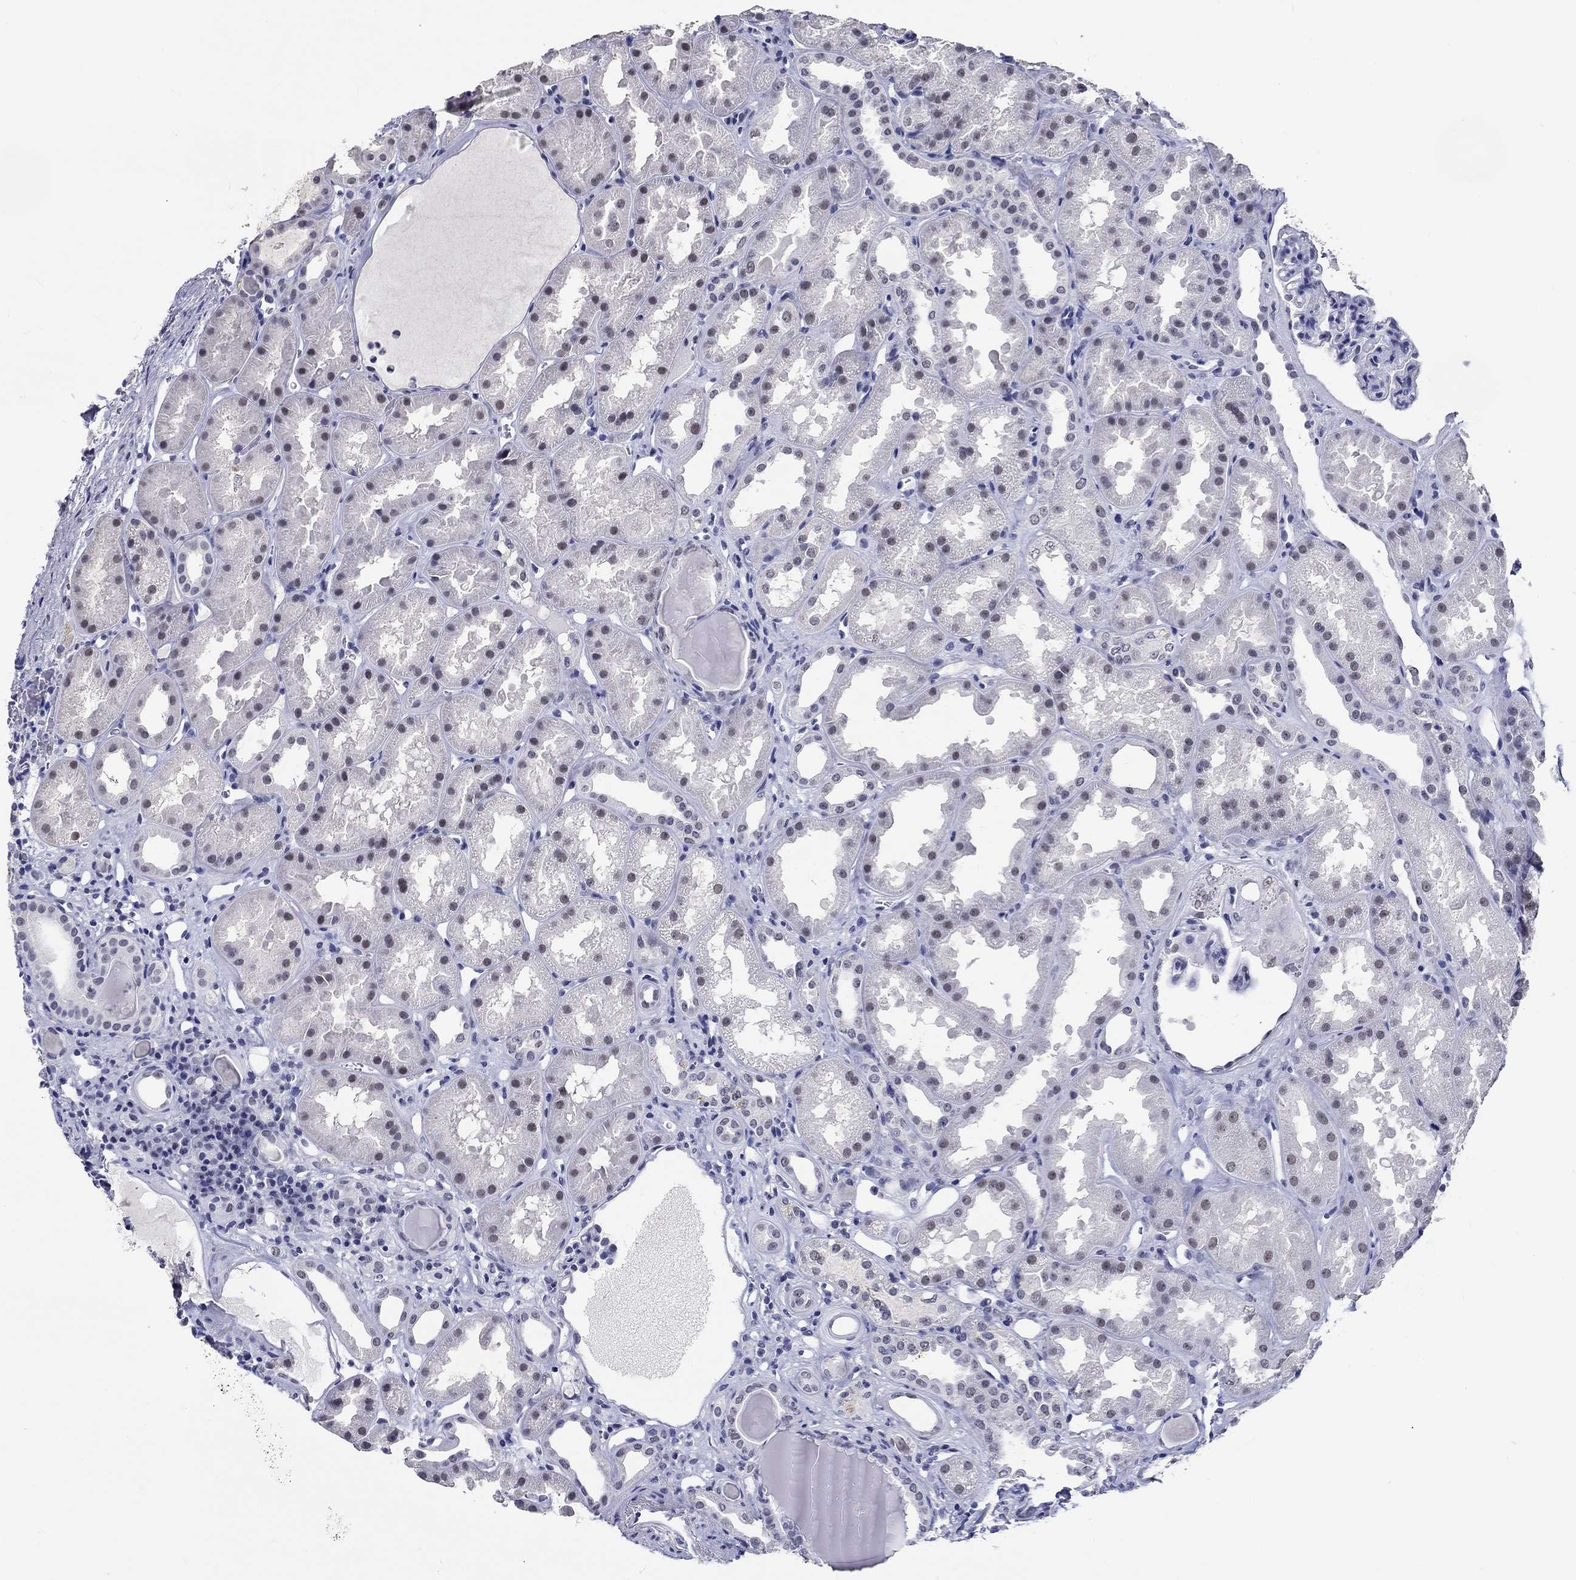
{"staining": {"intensity": "negative", "quantity": "none", "location": "none"}, "tissue": "kidney", "cell_type": "Cells in glomeruli", "image_type": "normal", "snomed": [{"axis": "morphology", "description": "Normal tissue, NOS"}, {"axis": "topography", "description": "Kidney"}], "caption": "Protein analysis of benign kidney reveals no significant staining in cells in glomeruli. The staining is performed using DAB brown chromogen with nuclei counter-stained in using hematoxylin.", "gene": "GRIN1", "patient": {"sex": "male", "age": 61}}